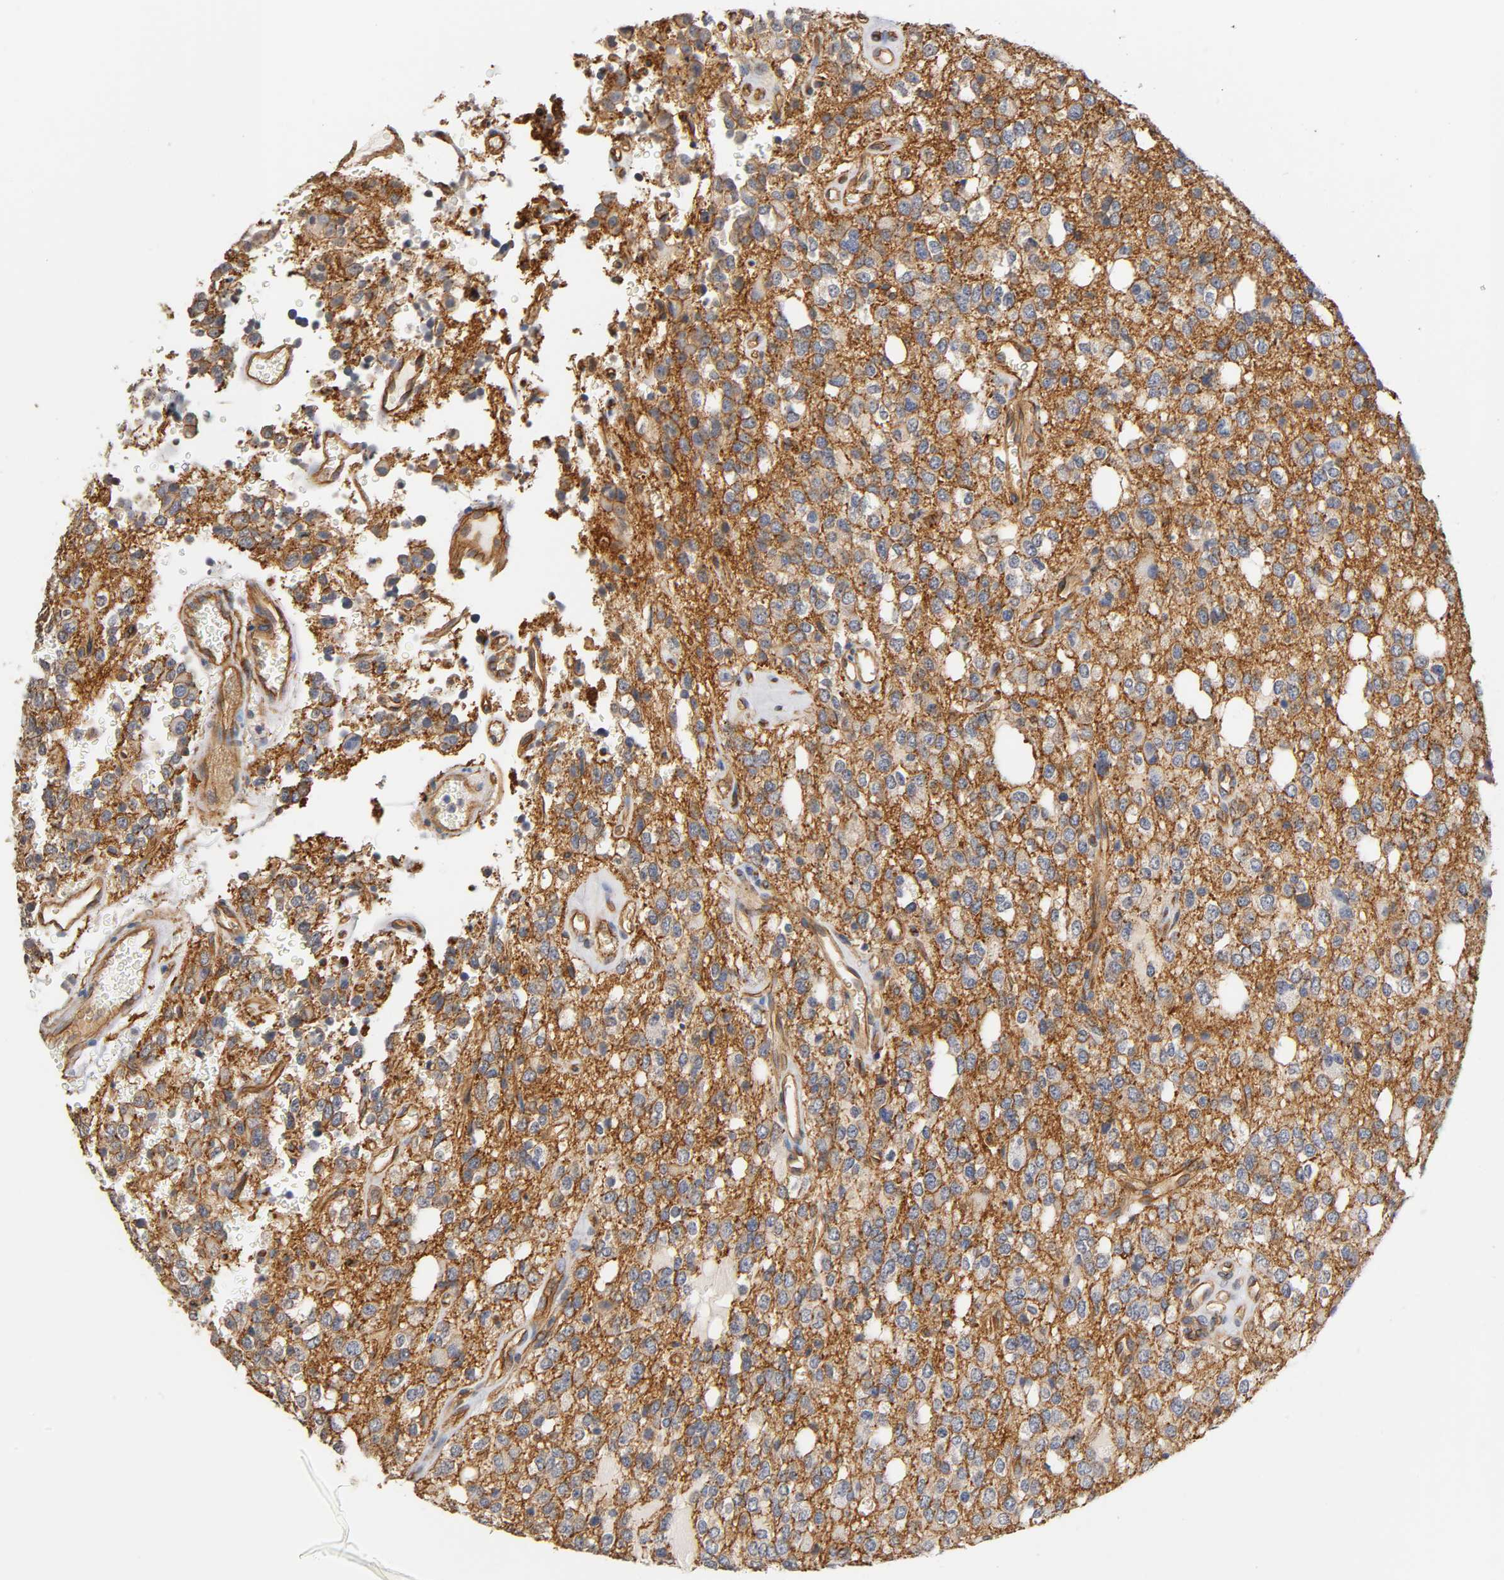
{"staining": {"intensity": "weak", "quantity": "25%-75%", "location": "cytoplasmic/membranous"}, "tissue": "glioma", "cell_type": "Tumor cells", "image_type": "cancer", "snomed": [{"axis": "morphology", "description": "Glioma, malignant, High grade"}, {"axis": "topography", "description": "Brain"}], "caption": "Immunohistochemical staining of glioma reveals weak cytoplasmic/membranous protein staining in approximately 25%-75% of tumor cells. Immunohistochemistry (ihc) stains the protein in brown and the nuclei are stained blue.", "gene": "SPTAN1", "patient": {"sex": "male", "age": 47}}